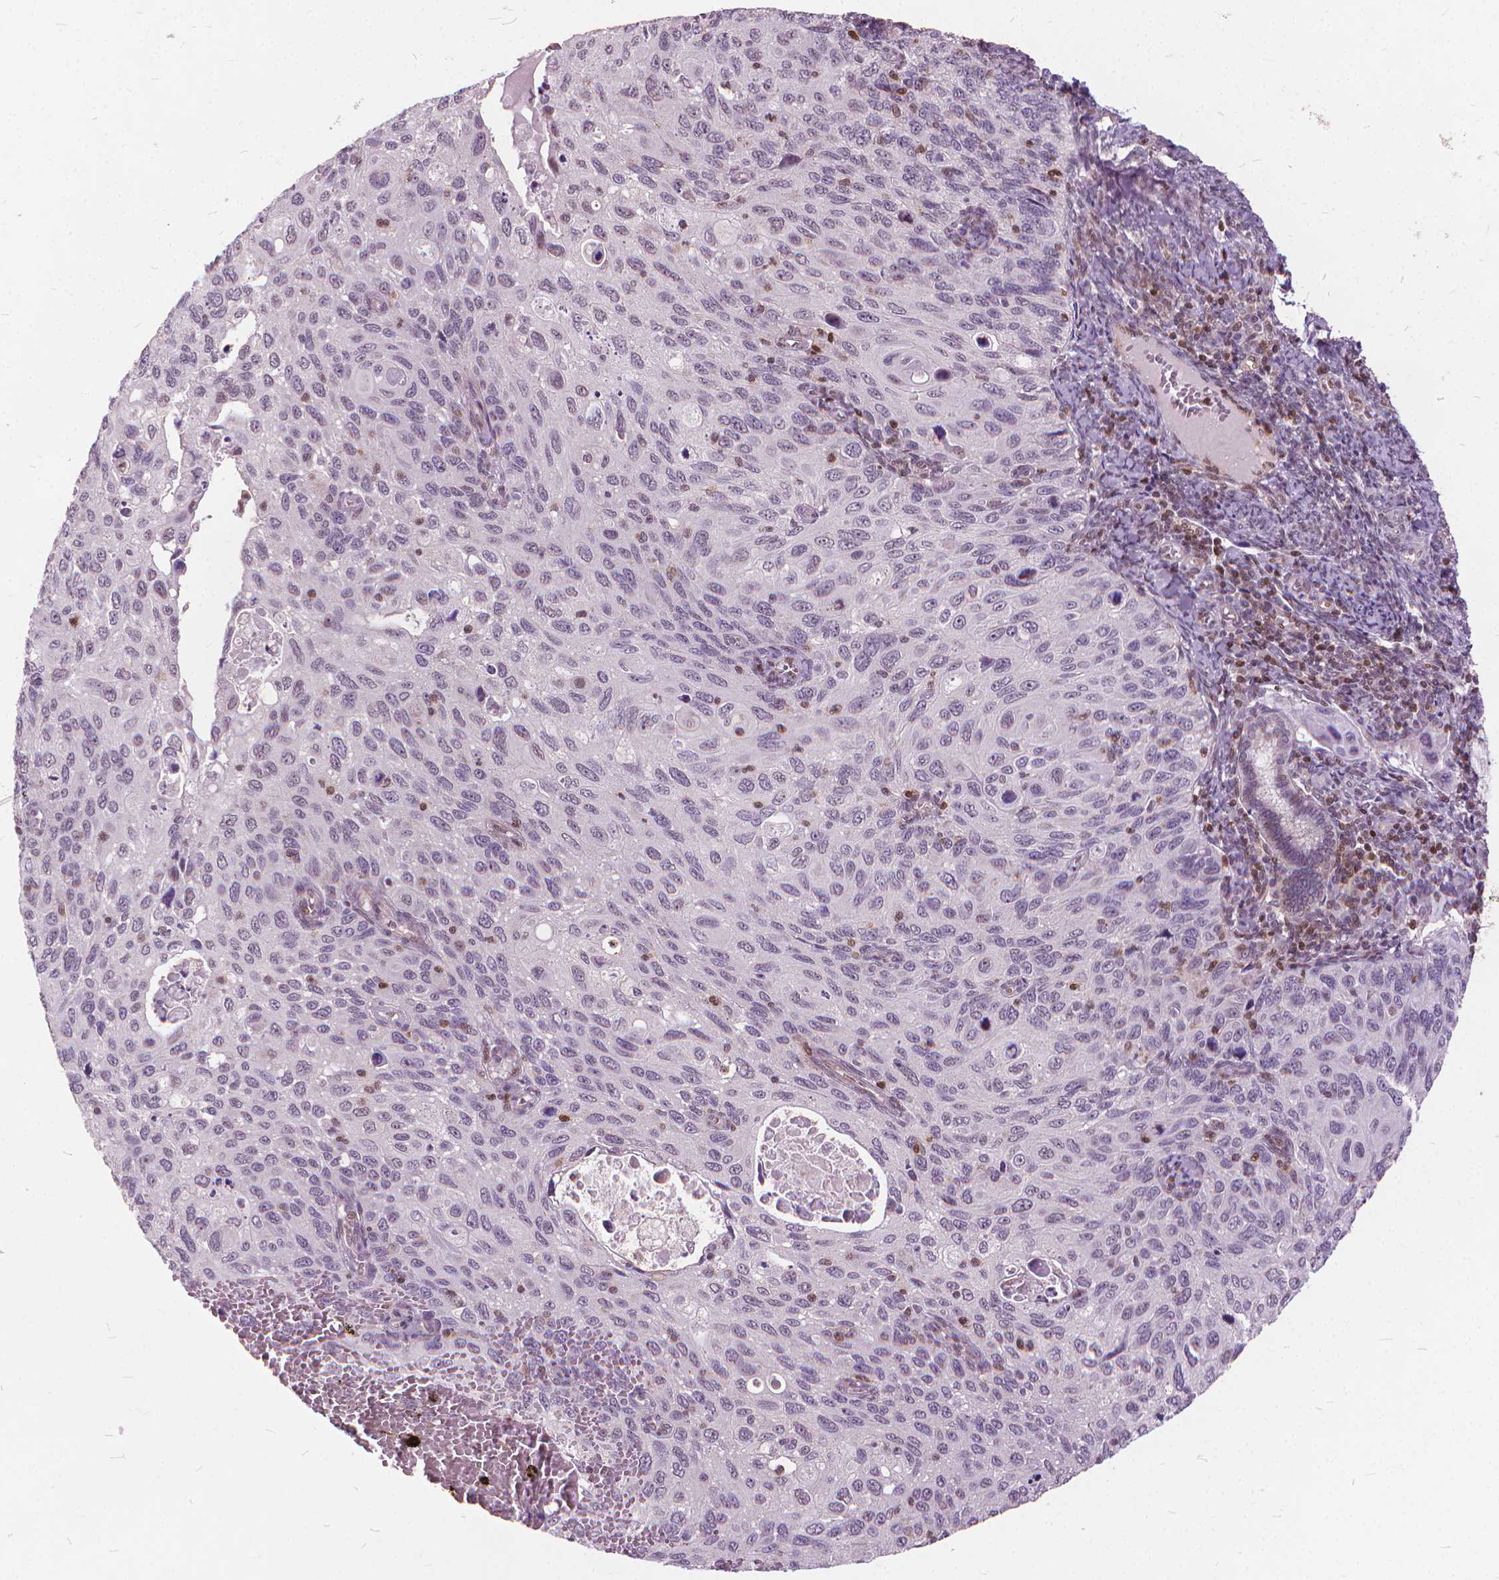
{"staining": {"intensity": "negative", "quantity": "none", "location": "none"}, "tissue": "cervical cancer", "cell_type": "Tumor cells", "image_type": "cancer", "snomed": [{"axis": "morphology", "description": "Squamous cell carcinoma, NOS"}, {"axis": "topography", "description": "Cervix"}], "caption": "High power microscopy micrograph of an immunohistochemistry (IHC) micrograph of cervical squamous cell carcinoma, revealing no significant expression in tumor cells. The staining is performed using DAB (3,3'-diaminobenzidine) brown chromogen with nuclei counter-stained in using hematoxylin.", "gene": "STAT5B", "patient": {"sex": "female", "age": 70}}